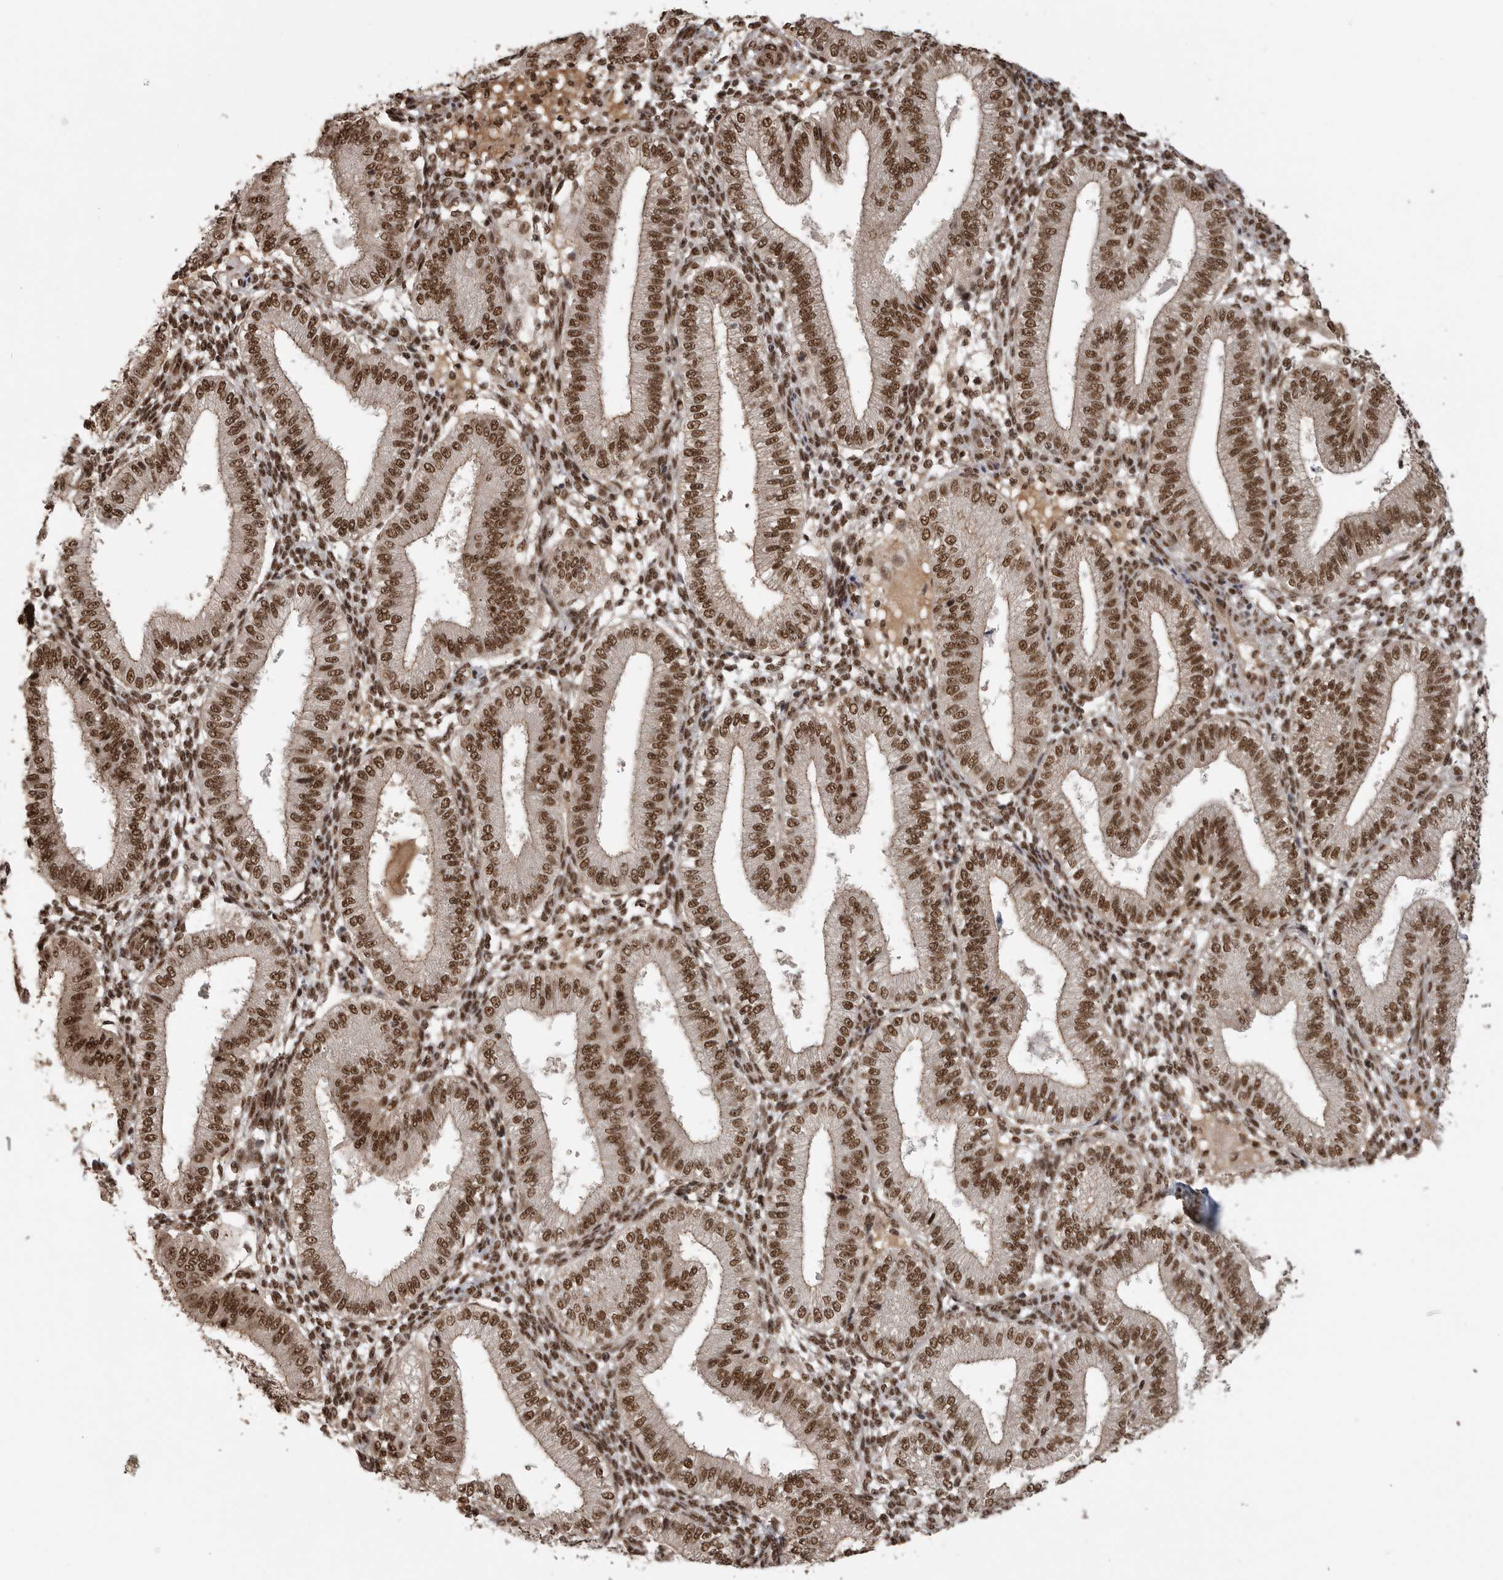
{"staining": {"intensity": "strong", "quantity": ">75%", "location": "nuclear"}, "tissue": "endometrium", "cell_type": "Cells in endometrial stroma", "image_type": "normal", "snomed": [{"axis": "morphology", "description": "Normal tissue, NOS"}, {"axis": "topography", "description": "Endometrium"}], "caption": "A high amount of strong nuclear staining is appreciated in about >75% of cells in endometrial stroma in benign endometrium. (DAB = brown stain, brightfield microscopy at high magnification).", "gene": "CBLL1", "patient": {"sex": "female", "age": 39}}